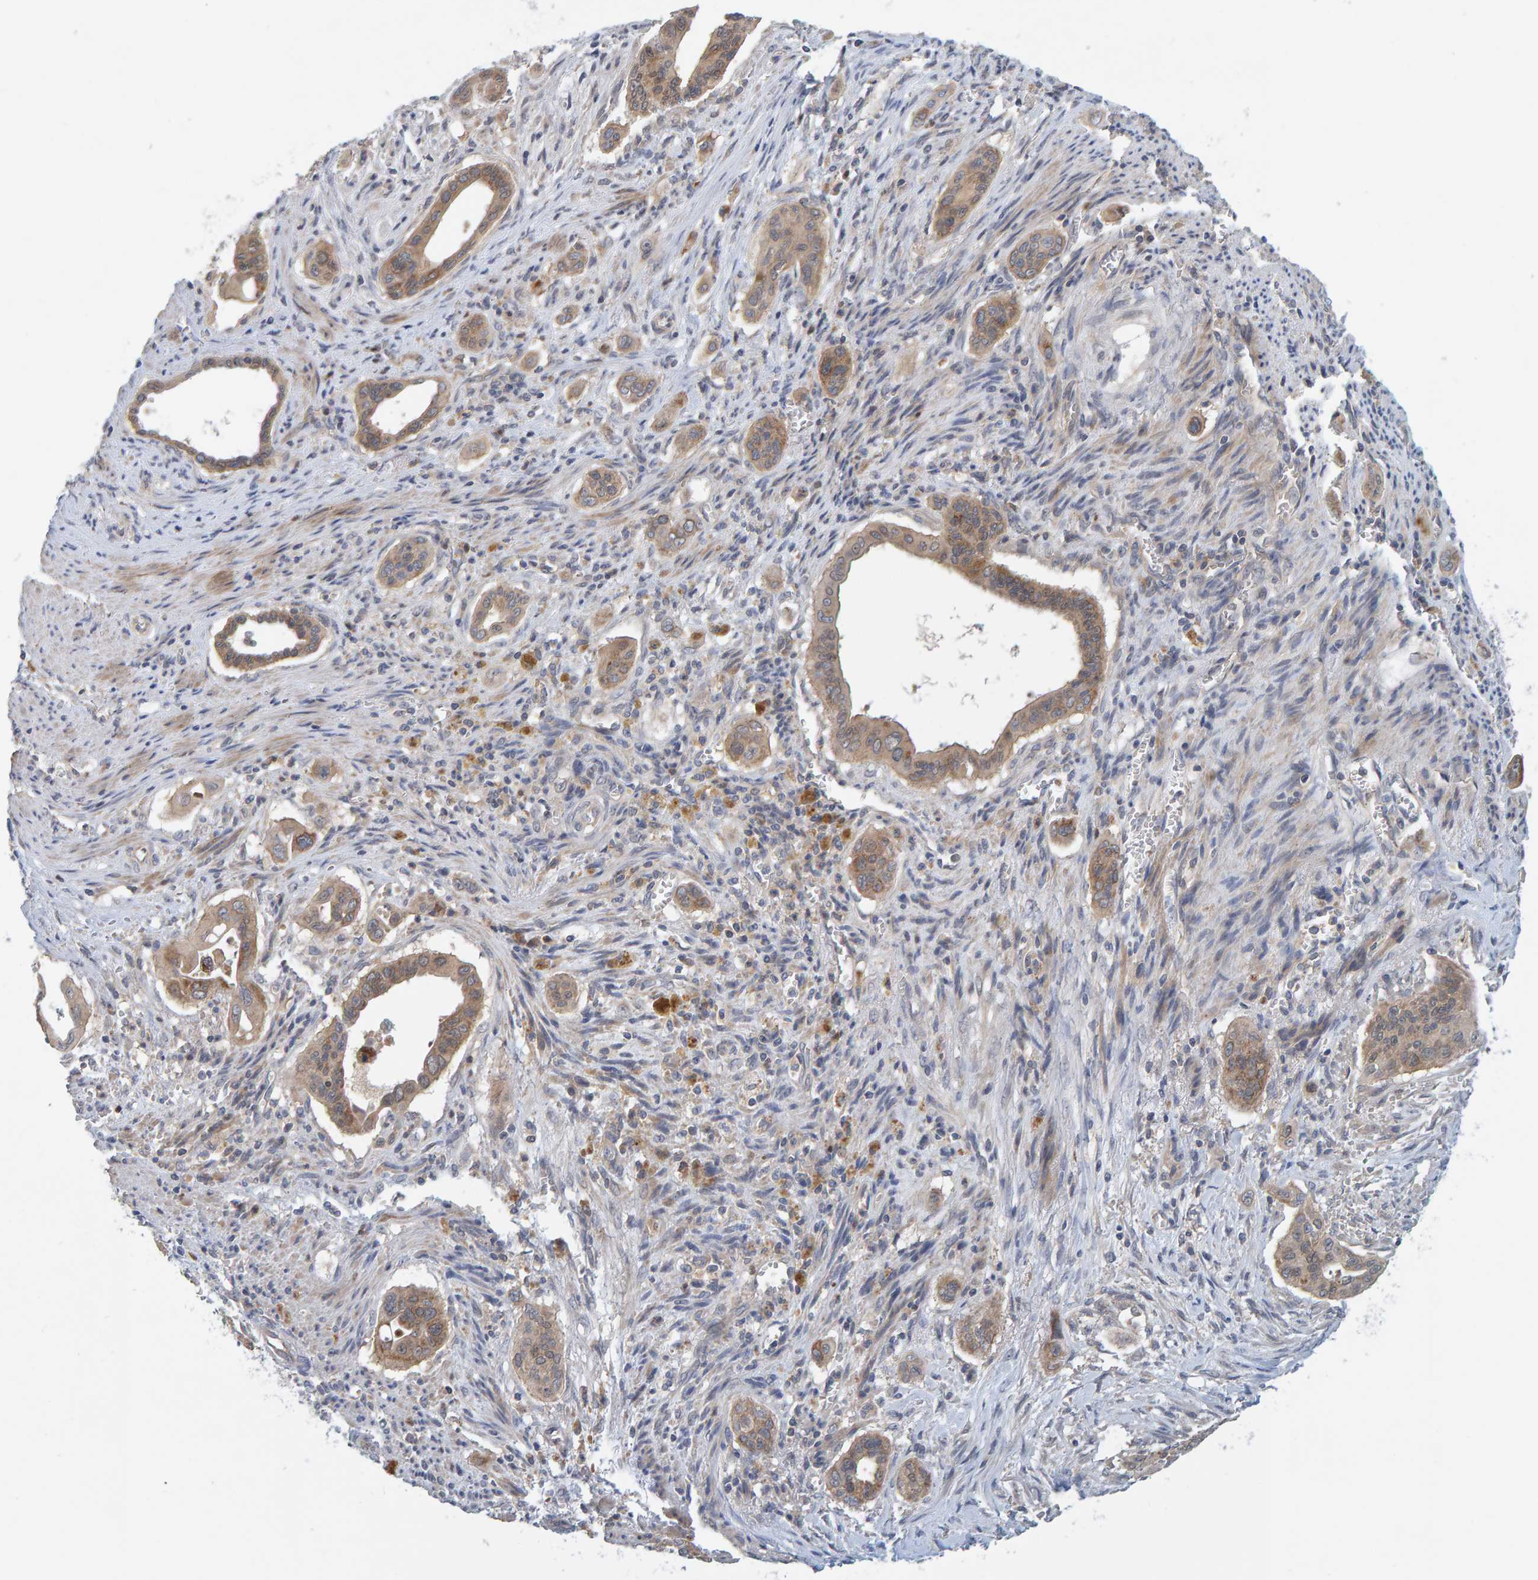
{"staining": {"intensity": "weak", "quantity": ">75%", "location": "cytoplasmic/membranous"}, "tissue": "pancreatic cancer", "cell_type": "Tumor cells", "image_type": "cancer", "snomed": [{"axis": "morphology", "description": "Adenocarcinoma, NOS"}, {"axis": "topography", "description": "Pancreas"}], "caption": "Pancreatic cancer (adenocarcinoma) stained with DAB (3,3'-diaminobenzidine) immunohistochemistry (IHC) reveals low levels of weak cytoplasmic/membranous positivity in approximately >75% of tumor cells.", "gene": "TATDN1", "patient": {"sex": "male", "age": 77}}